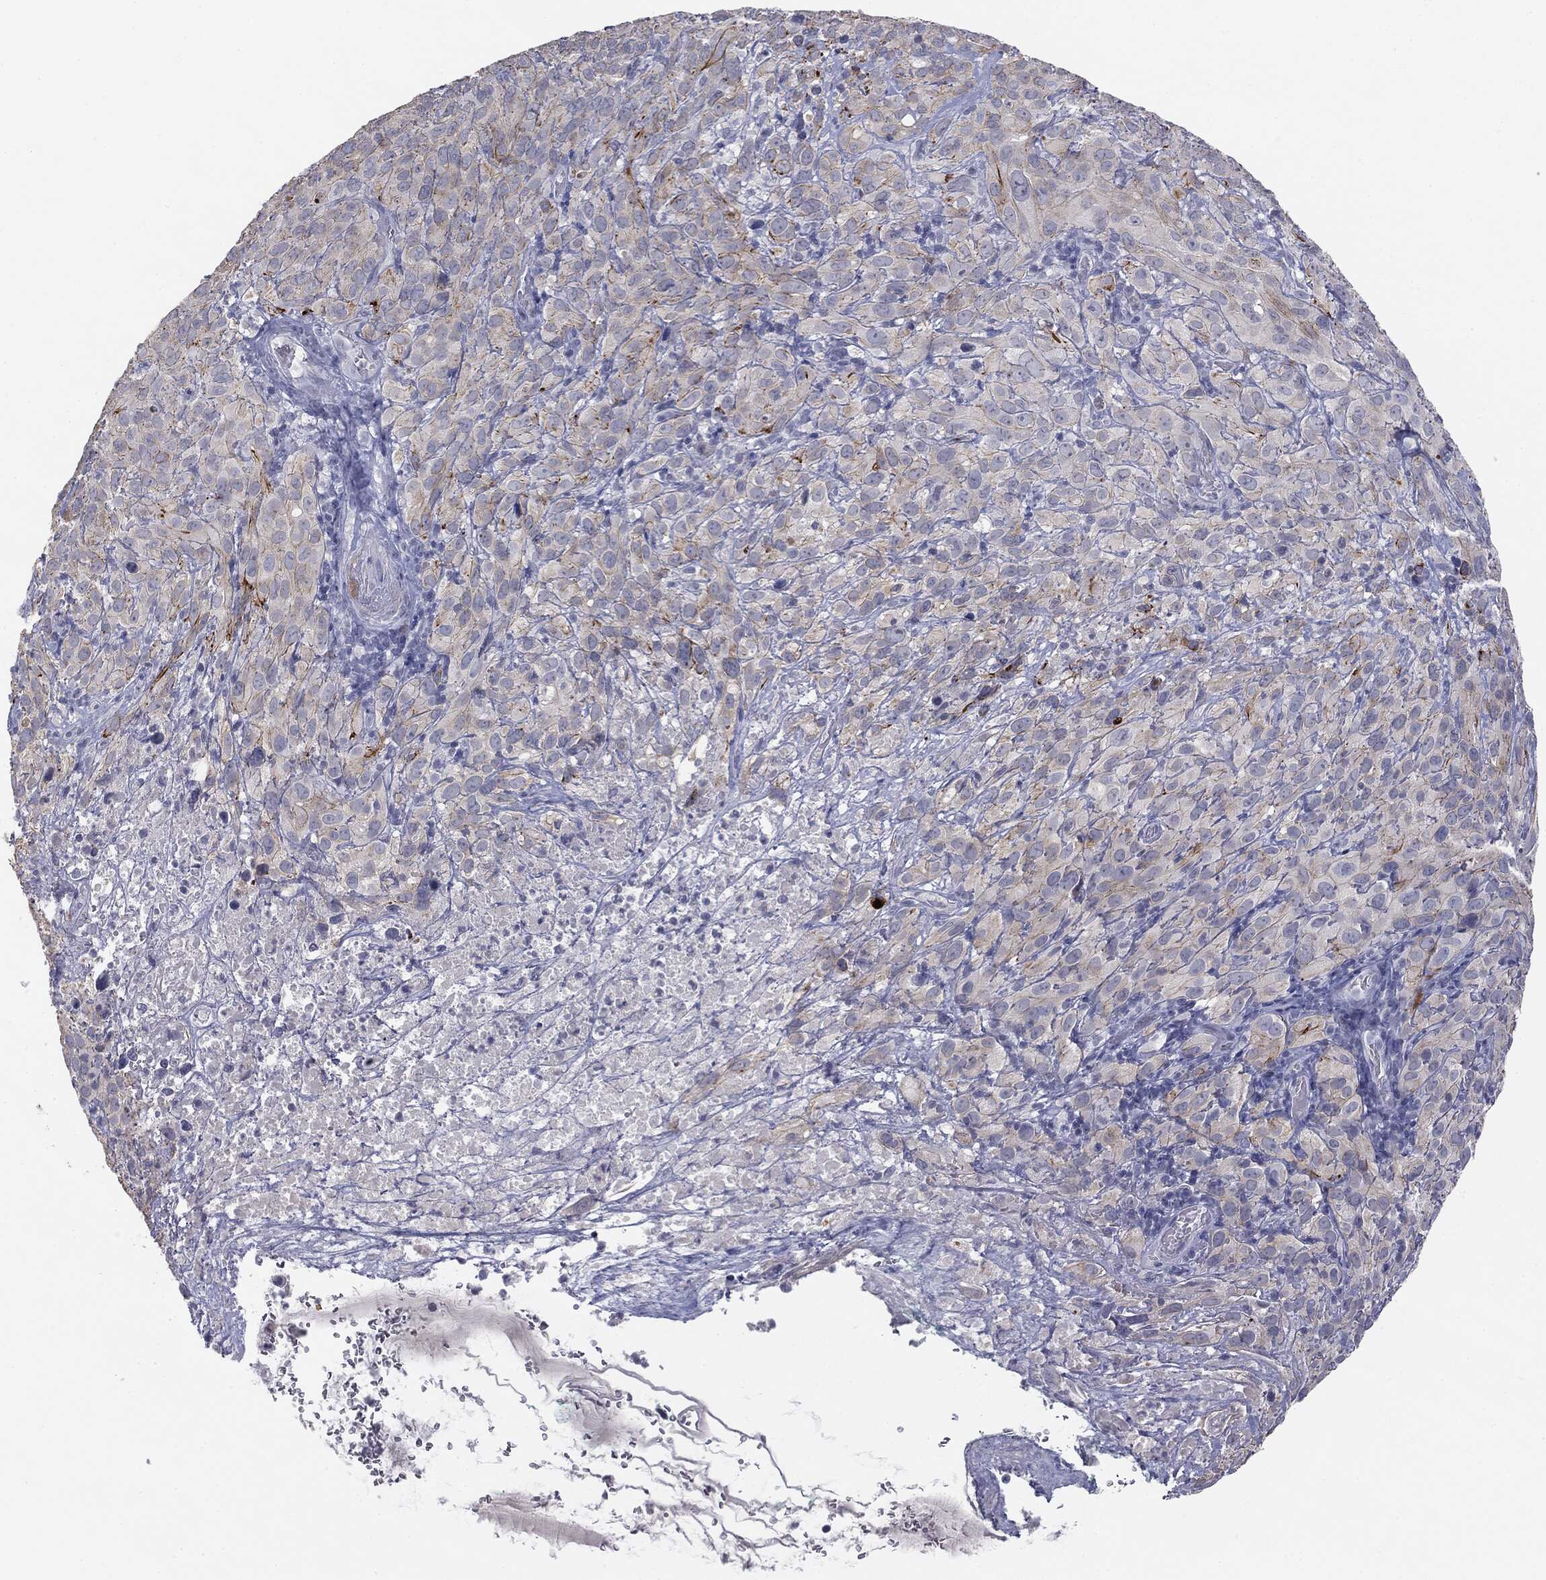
{"staining": {"intensity": "strong", "quantity": "<25%", "location": "cytoplasmic/membranous"}, "tissue": "cervical cancer", "cell_type": "Tumor cells", "image_type": "cancer", "snomed": [{"axis": "morphology", "description": "Squamous cell carcinoma, NOS"}, {"axis": "topography", "description": "Cervix"}], "caption": "Protein positivity by immunohistochemistry (IHC) exhibits strong cytoplasmic/membranous expression in about <25% of tumor cells in cervical squamous cell carcinoma. The staining was performed using DAB to visualize the protein expression in brown, while the nuclei were stained in blue with hematoxylin (Magnification: 20x).", "gene": "MUC1", "patient": {"sex": "female", "age": 51}}